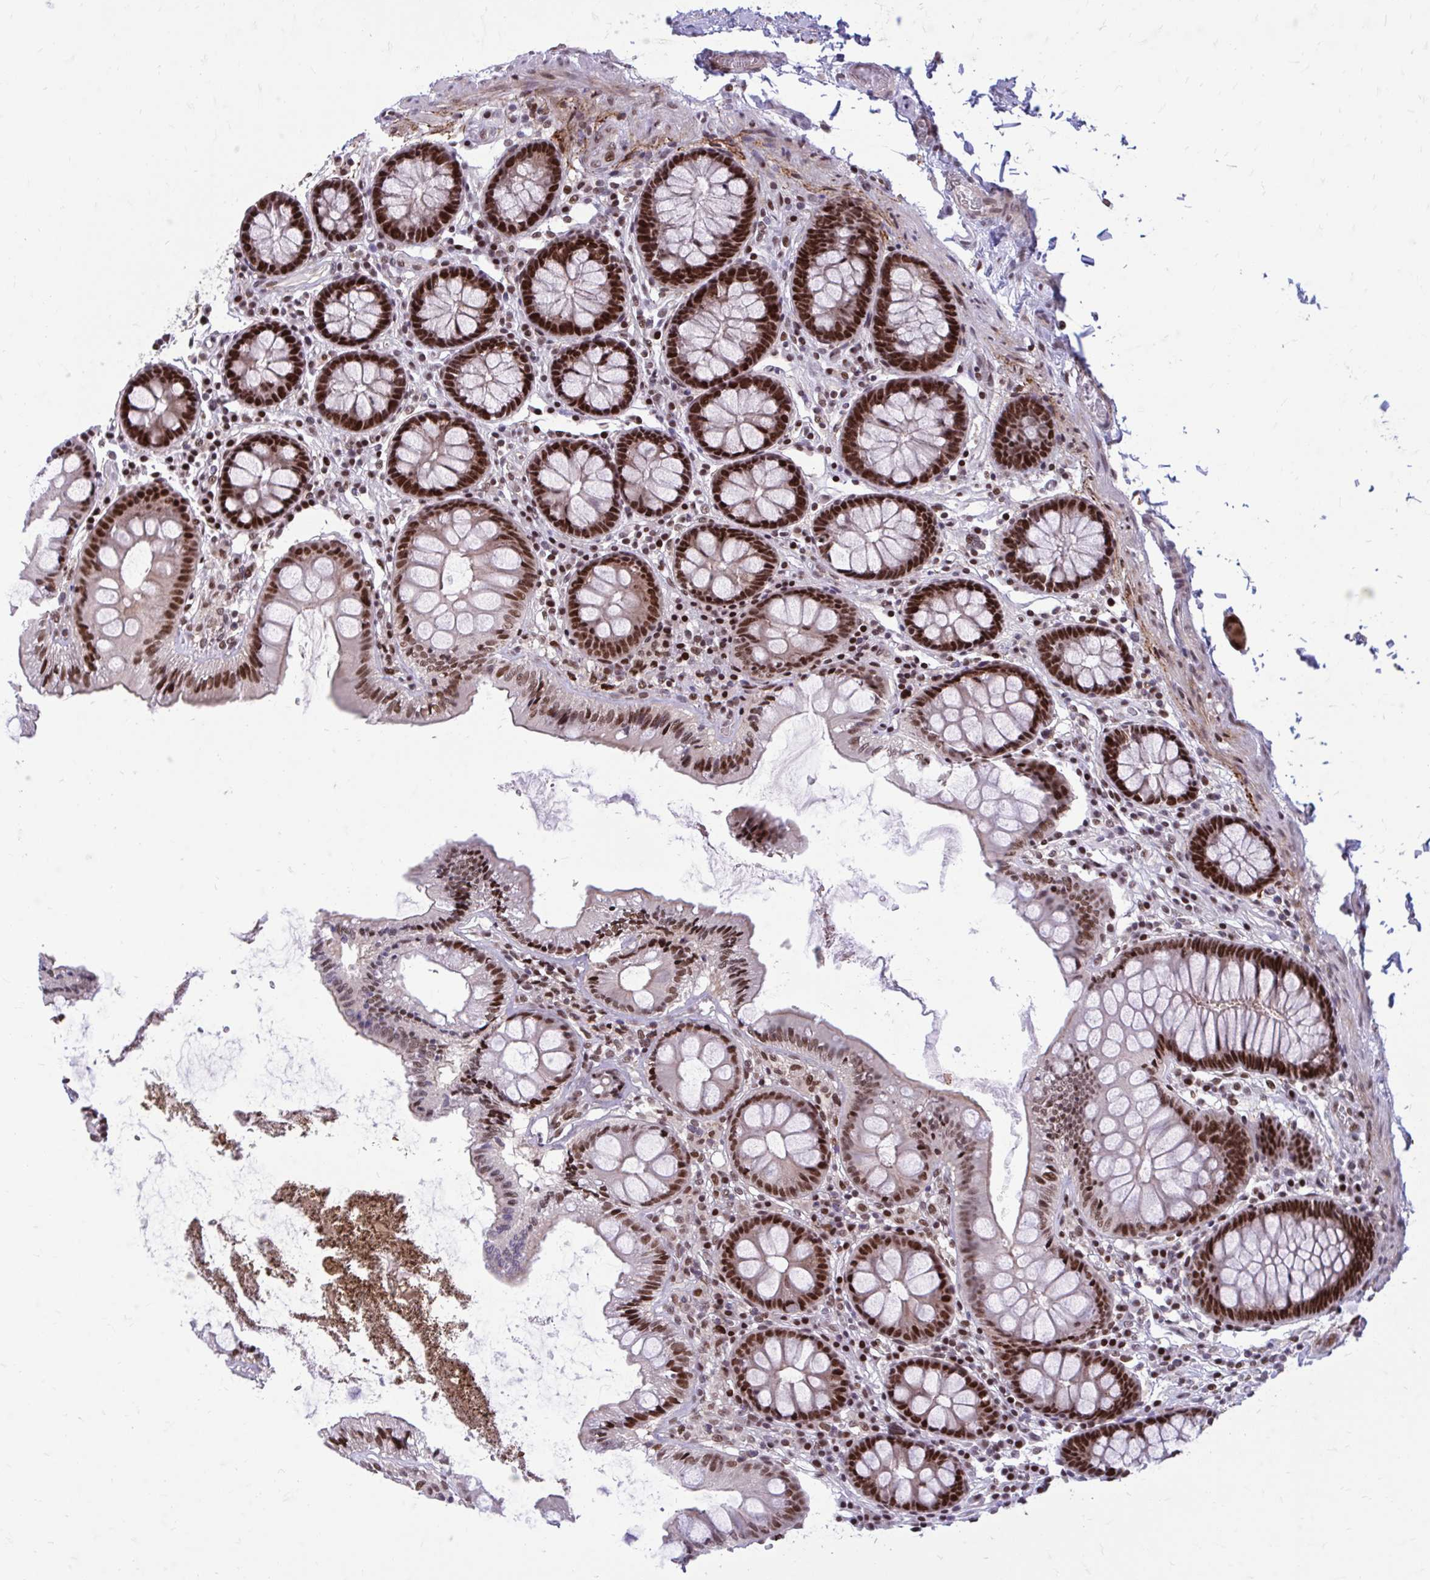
{"staining": {"intensity": "moderate", "quantity": ">75%", "location": "nuclear"}, "tissue": "colon", "cell_type": "Endothelial cells", "image_type": "normal", "snomed": [{"axis": "morphology", "description": "Normal tissue, NOS"}, {"axis": "topography", "description": "Colon"}], "caption": "Immunohistochemistry (IHC) staining of normal colon, which exhibits medium levels of moderate nuclear expression in approximately >75% of endothelial cells indicating moderate nuclear protein staining. The staining was performed using DAB (3,3'-diaminobenzidine) (brown) for protein detection and nuclei were counterstained in hematoxylin (blue).", "gene": "PSME4", "patient": {"sex": "male", "age": 84}}